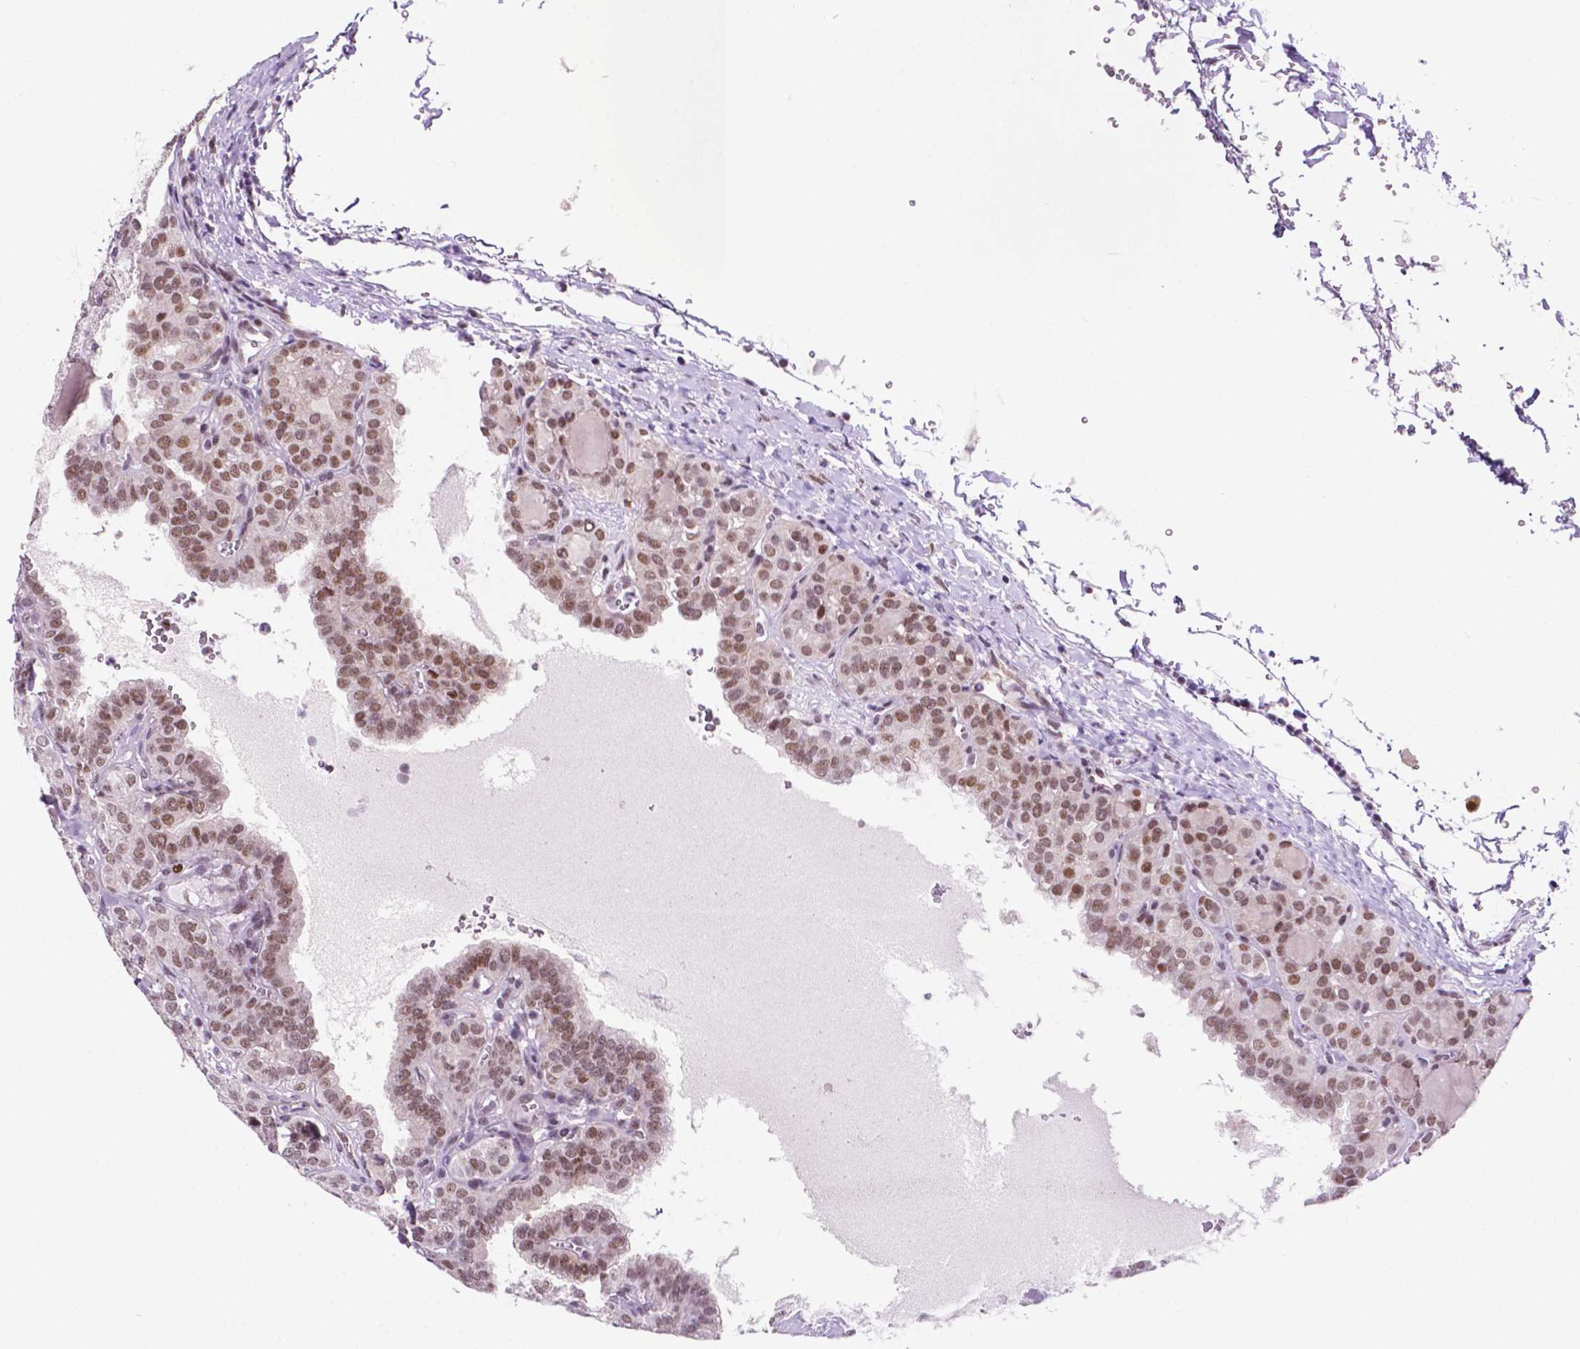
{"staining": {"intensity": "moderate", "quantity": ">75%", "location": "nuclear"}, "tissue": "thyroid cancer", "cell_type": "Tumor cells", "image_type": "cancer", "snomed": [{"axis": "morphology", "description": "Papillary adenocarcinoma, NOS"}, {"axis": "topography", "description": "Thyroid gland"}], "caption": "Human thyroid papillary adenocarcinoma stained for a protein (brown) shows moderate nuclear positive positivity in about >75% of tumor cells.", "gene": "NCOR1", "patient": {"sex": "female", "age": 41}}